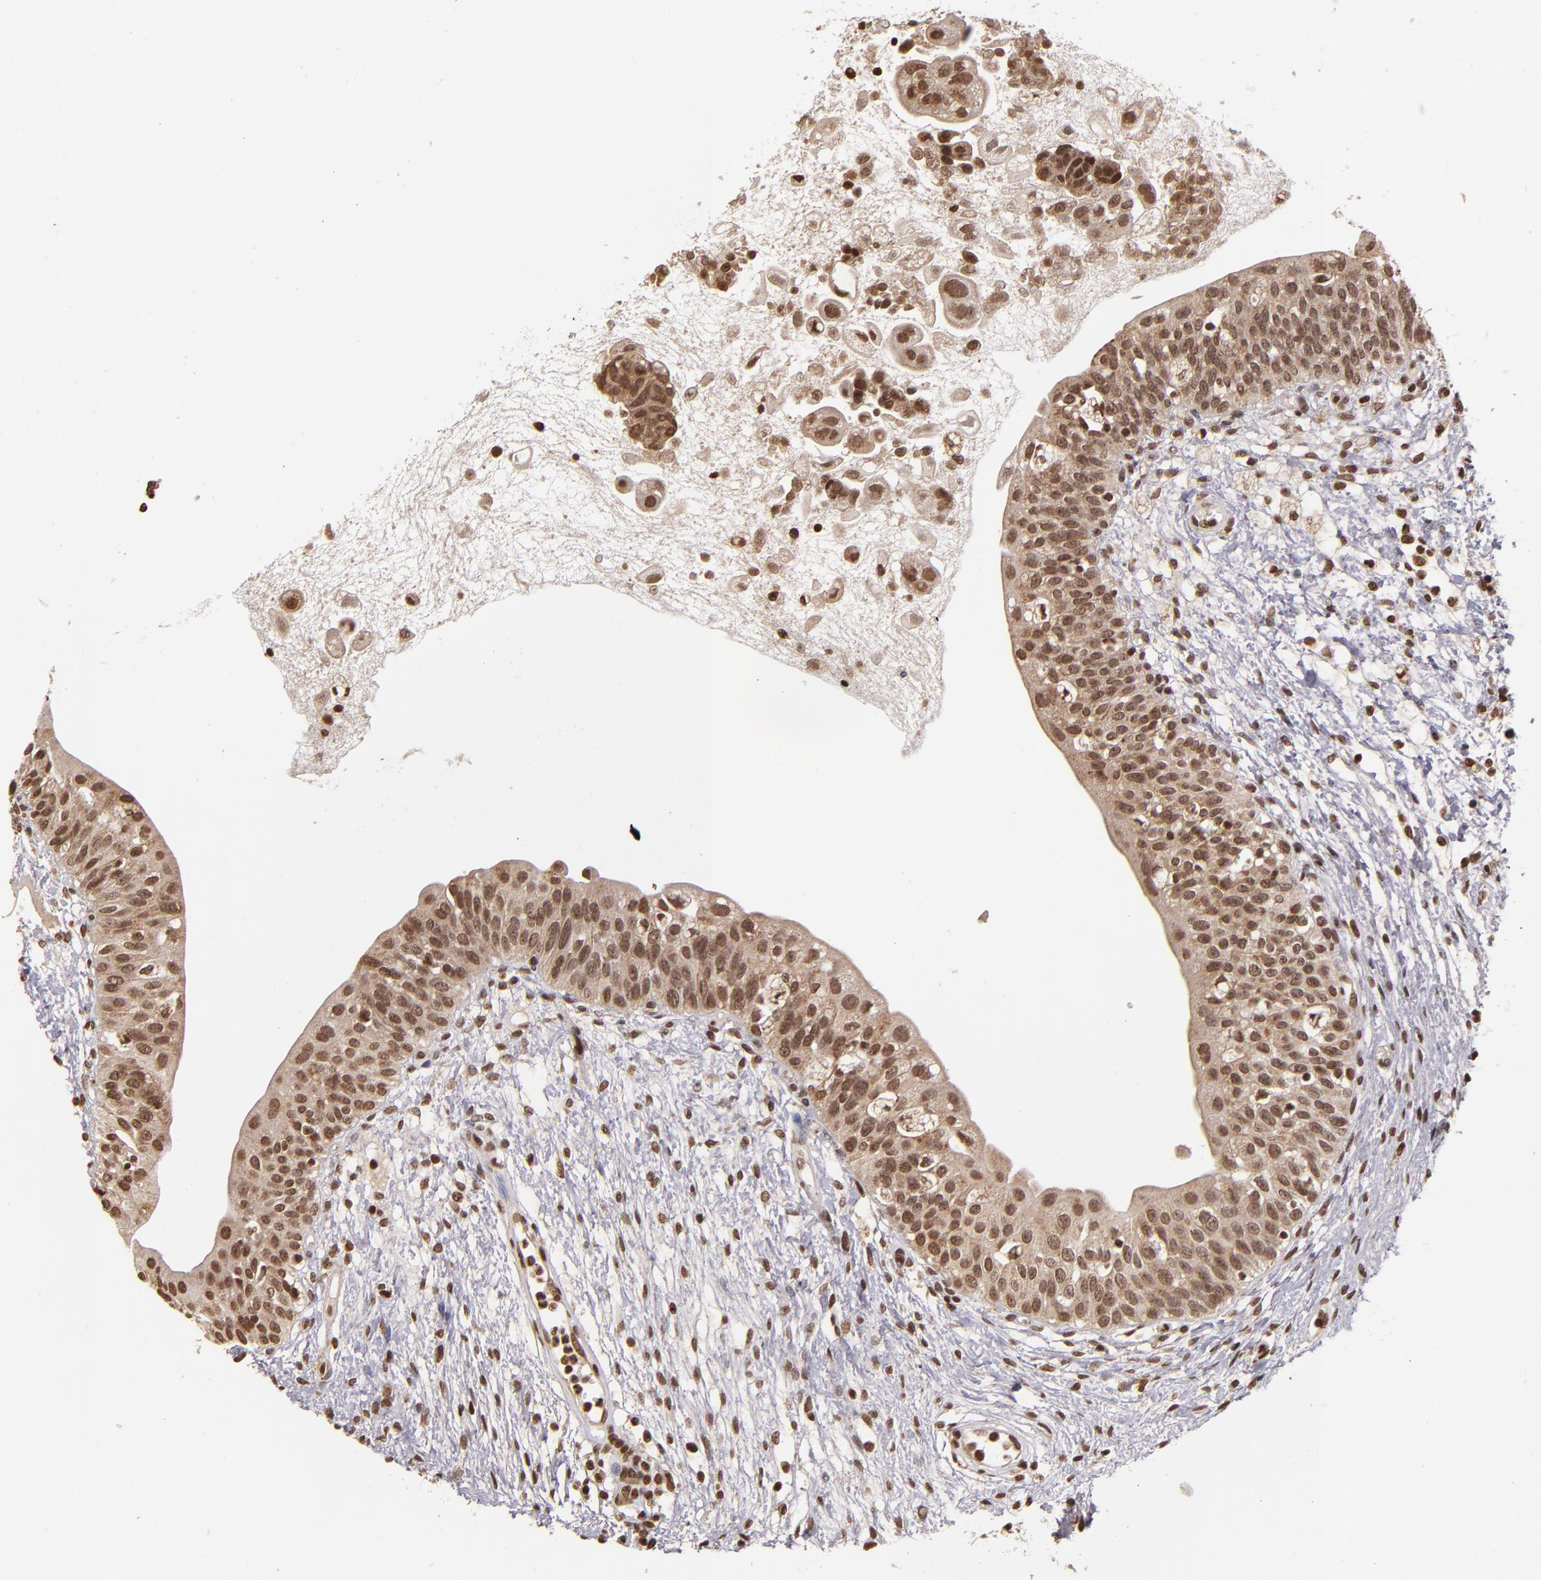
{"staining": {"intensity": "moderate", "quantity": ">75%", "location": "cytoplasmic/membranous,nuclear"}, "tissue": "urinary bladder", "cell_type": "Urothelial cells", "image_type": "normal", "snomed": [{"axis": "morphology", "description": "Normal tissue, NOS"}, {"axis": "topography", "description": "Urinary bladder"}], "caption": "DAB immunohistochemical staining of benign urinary bladder shows moderate cytoplasmic/membranous,nuclear protein staining in about >75% of urothelial cells.", "gene": "CUL3", "patient": {"sex": "female", "age": 55}}